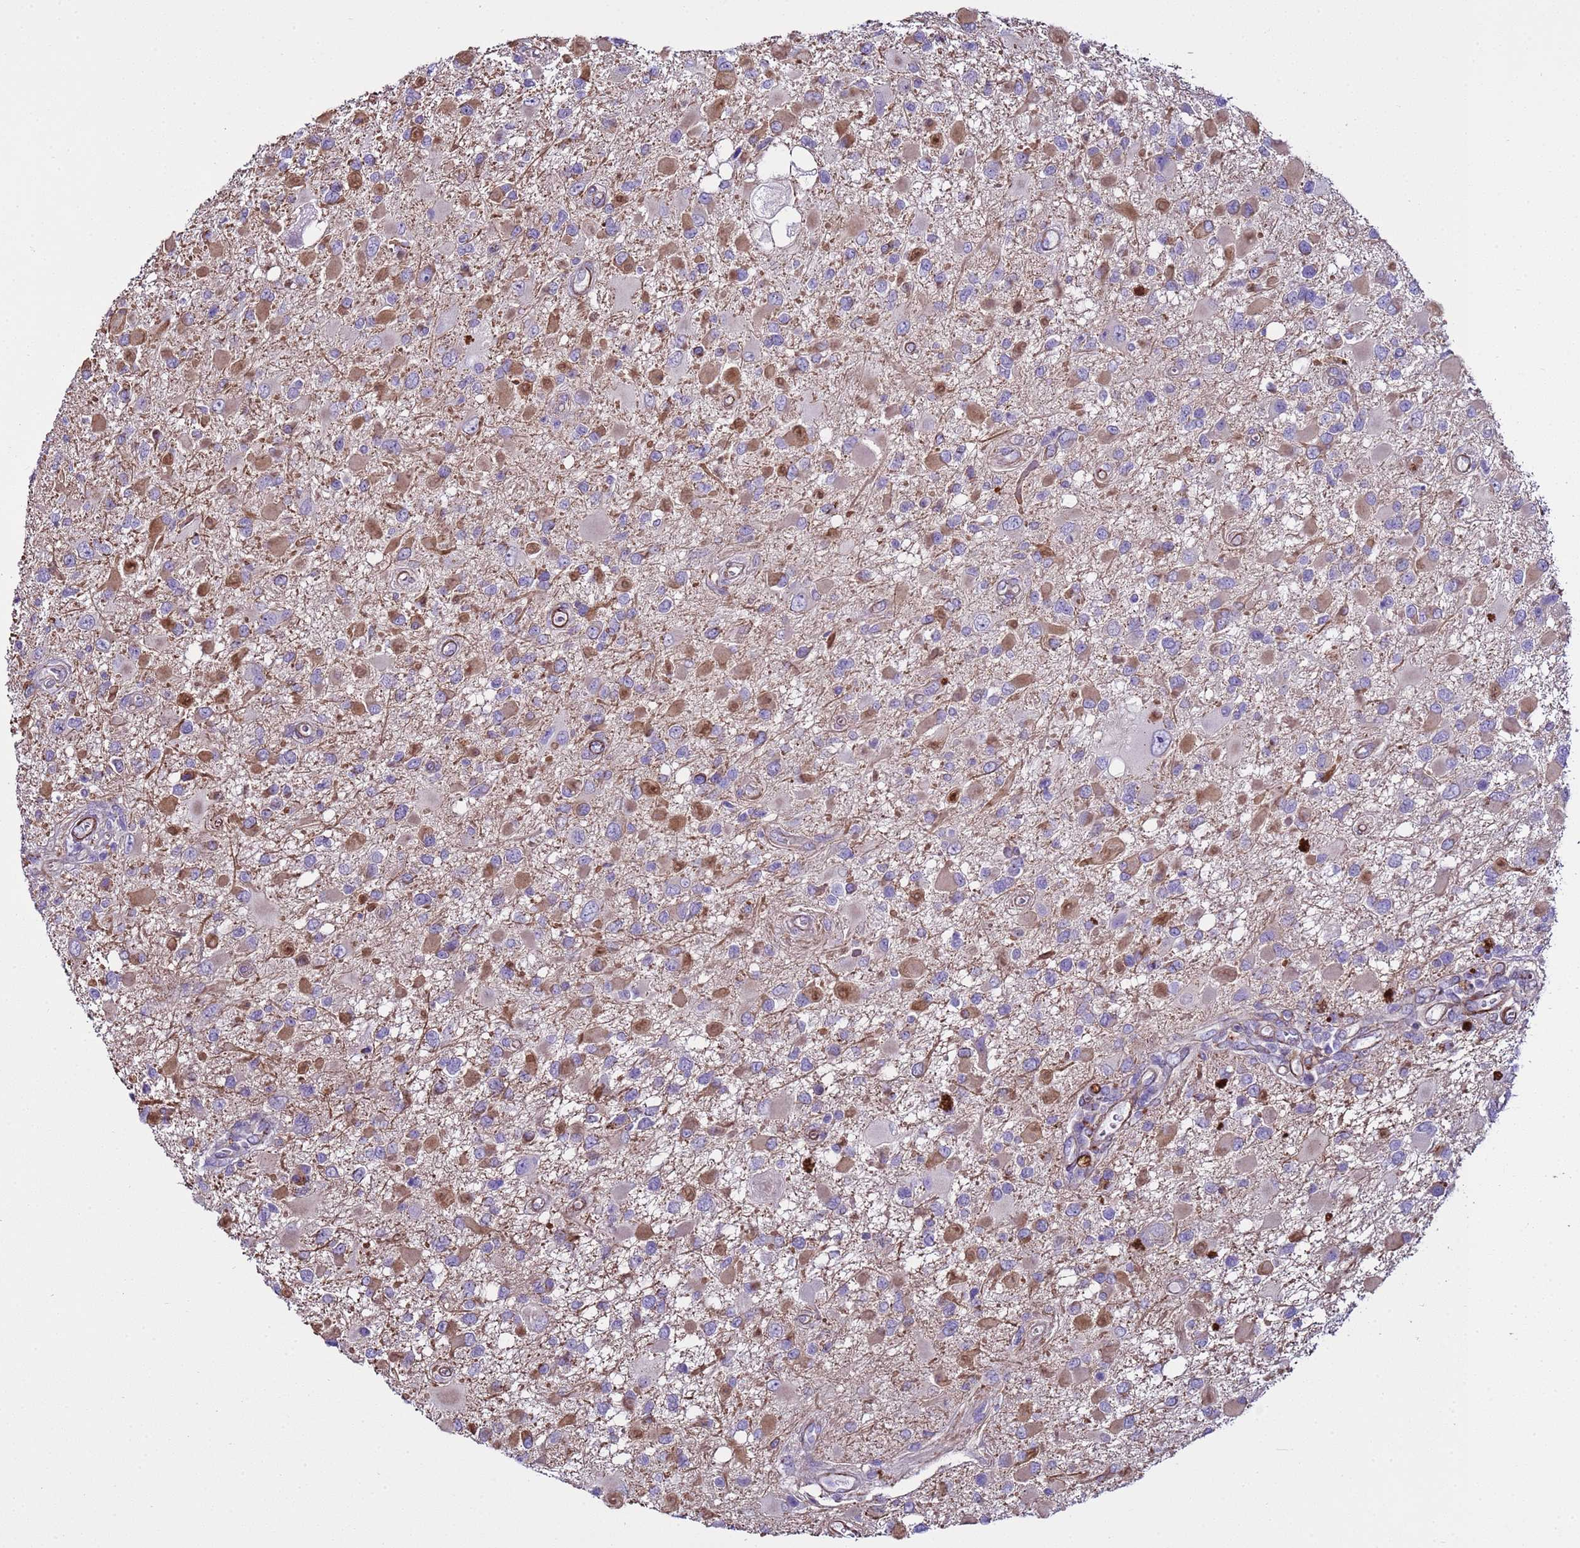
{"staining": {"intensity": "moderate", "quantity": "<25%", "location": "cytoplasmic/membranous"}, "tissue": "glioma", "cell_type": "Tumor cells", "image_type": "cancer", "snomed": [{"axis": "morphology", "description": "Glioma, malignant, High grade"}, {"axis": "topography", "description": "Brain"}], "caption": "A histopathology image of glioma stained for a protein exhibits moderate cytoplasmic/membranous brown staining in tumor cells.", "gene": "RABL2B", "patient": {"sex": "male", "age": 53}}